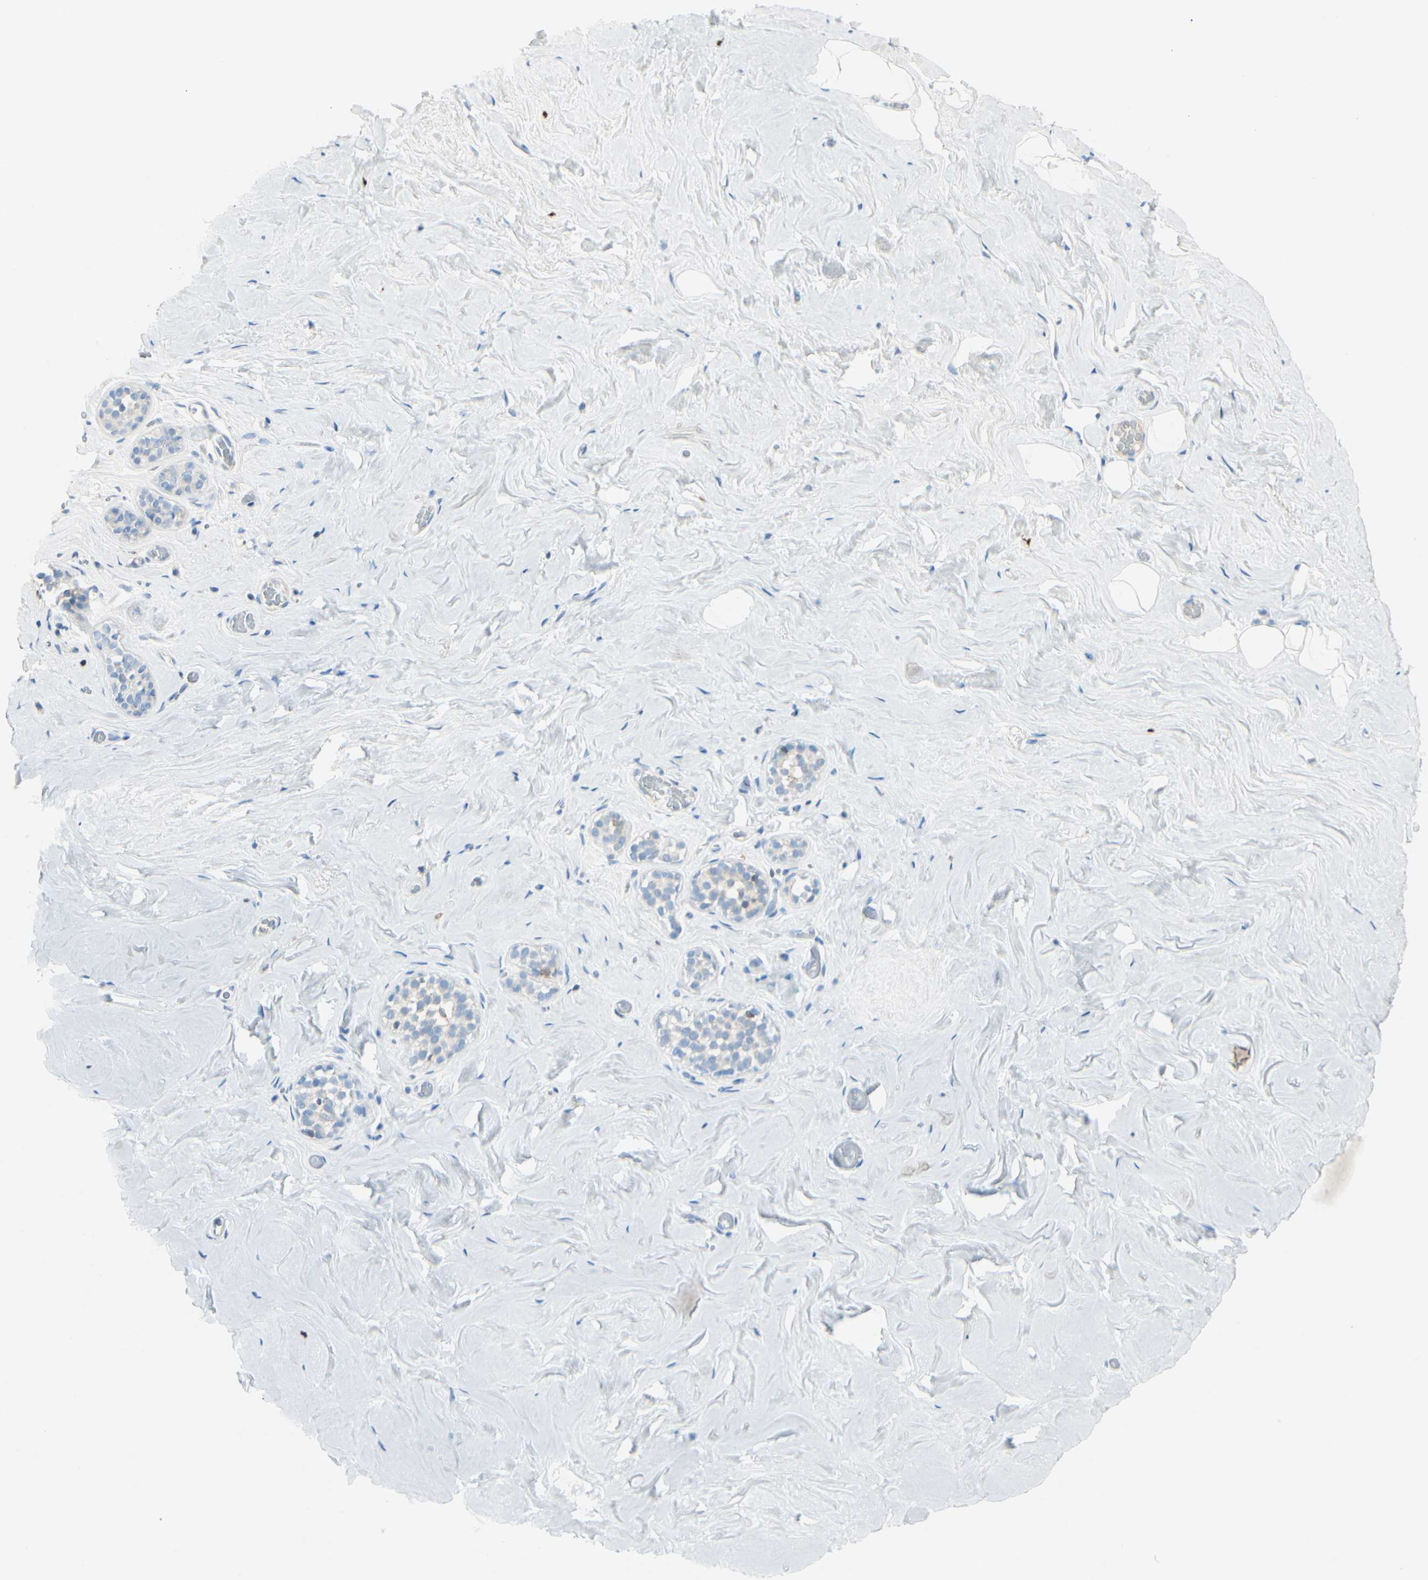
{"staining": {"intensity": "negative", "quantity": "none", "location": "none"}, "tissue": "breast", "cell_type": "Adipocytes", "image_type": "normal", "snomed": [{"axis": "morphology", "description": "Normal tissue, NOS"}, {"axis": "topography", "description": "Breast"}], "caption": "Immunohistochemistry (IHC) micrograph of normal breast stained for a protein (brown), which exhibits no expression in adipocytes.", "gene": "TRAF1", "patient": {"sex": "female", "age": 75}}